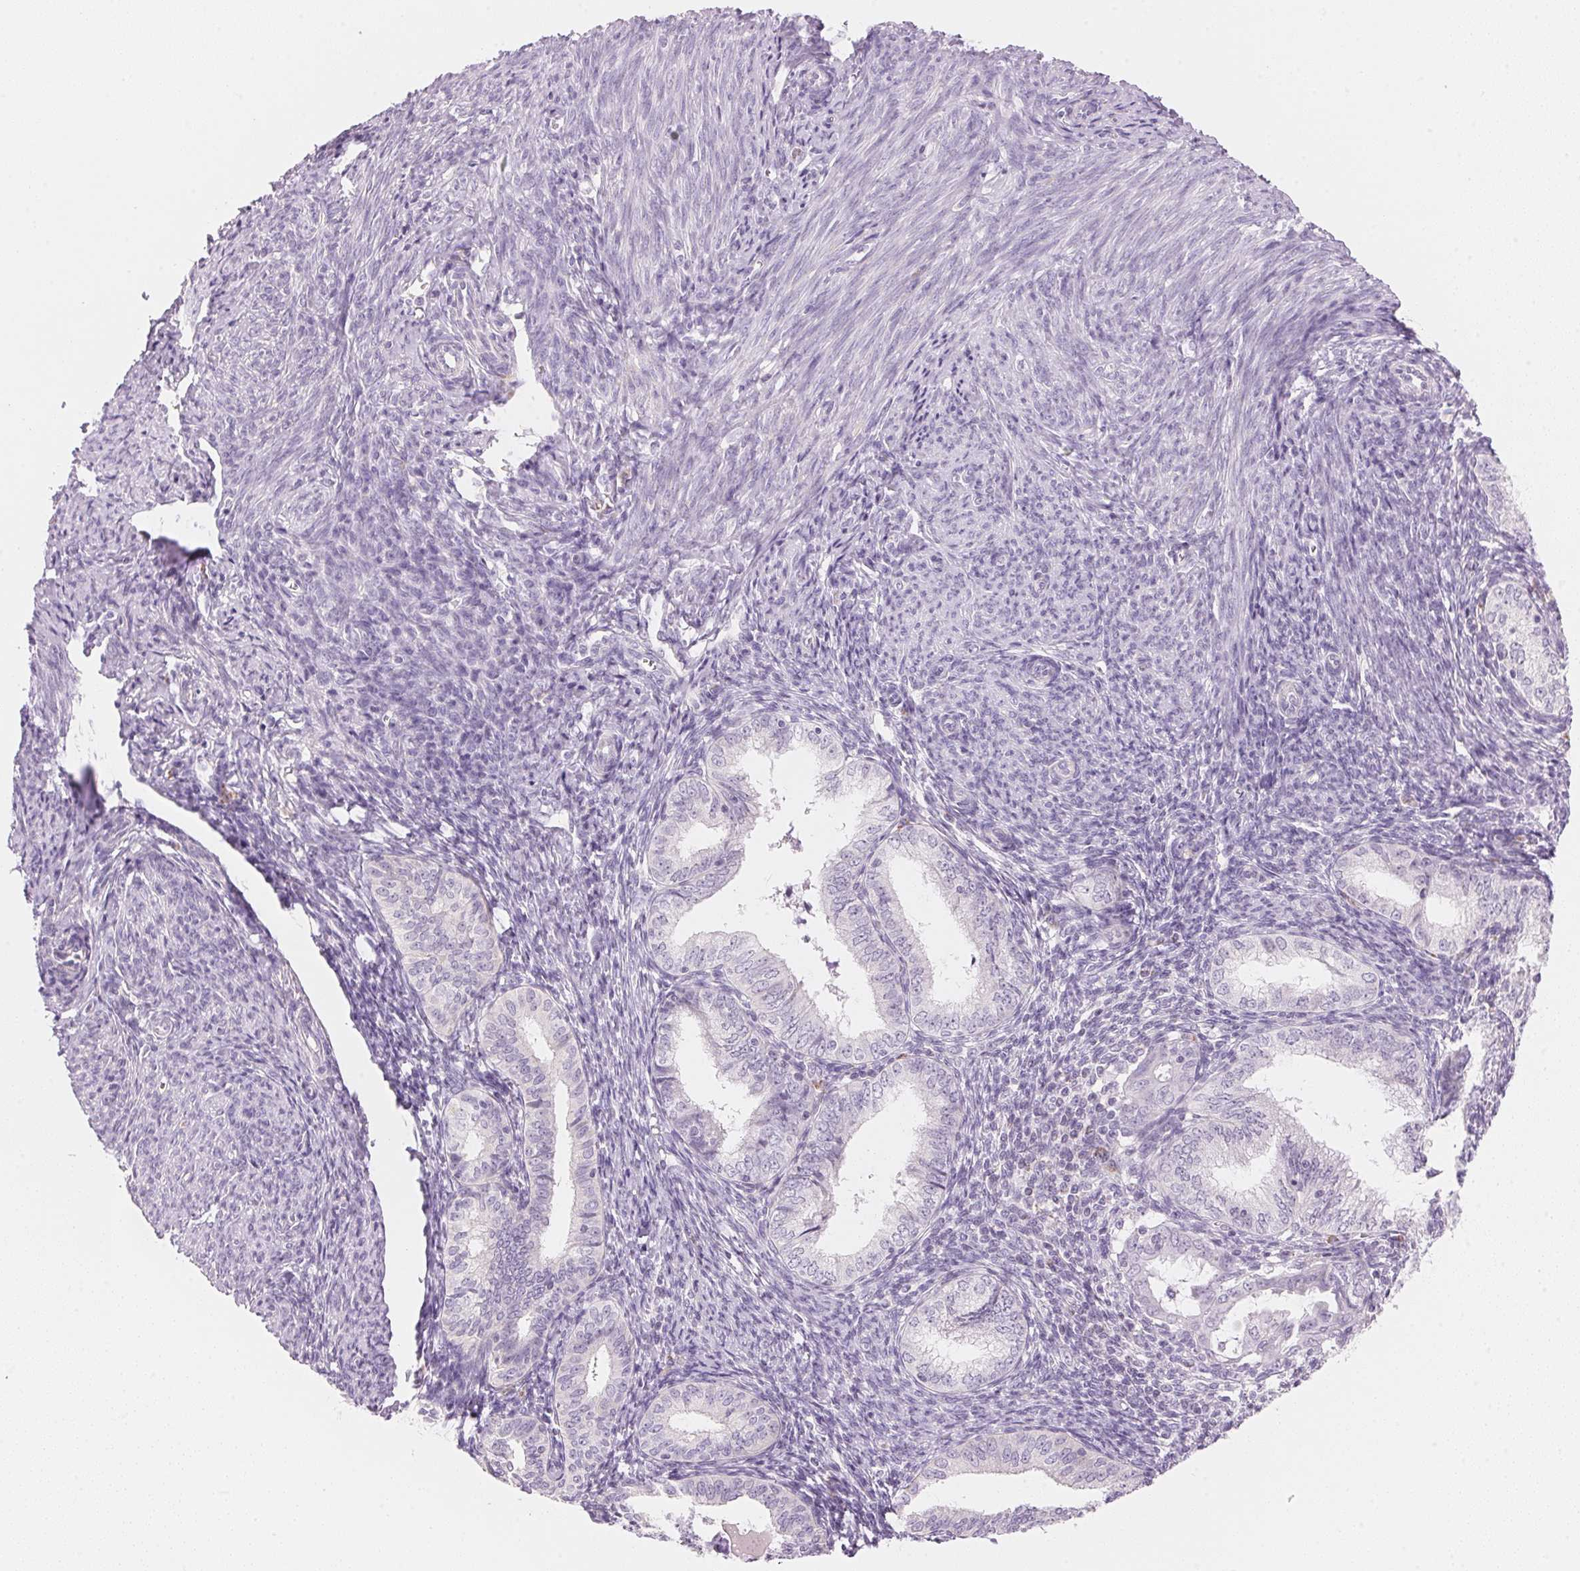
{"staining": {"intensity": "negative", "quantity": "none", "location": "none"}, "tissue": "endometrial cancer", "cell_type": "Tumor cells", "image_type": "cancer", "snomed": [{"axis": "morphology", "description": "Adenocarcinoma, NOS"}, {"axis": "topography", "description": "Endometrium"}], "caption": "High power microscopy image of an immunohistochemistry (IHC) photomicrograph of endometrial cancer (adenocarcinoma), revealing no significant positivity in tumor cells. (DAB immunohistochemistry with hematoxylin counter stain).", "gene": "HOXB13", "patient": {"sex": "female", "age": 55}}